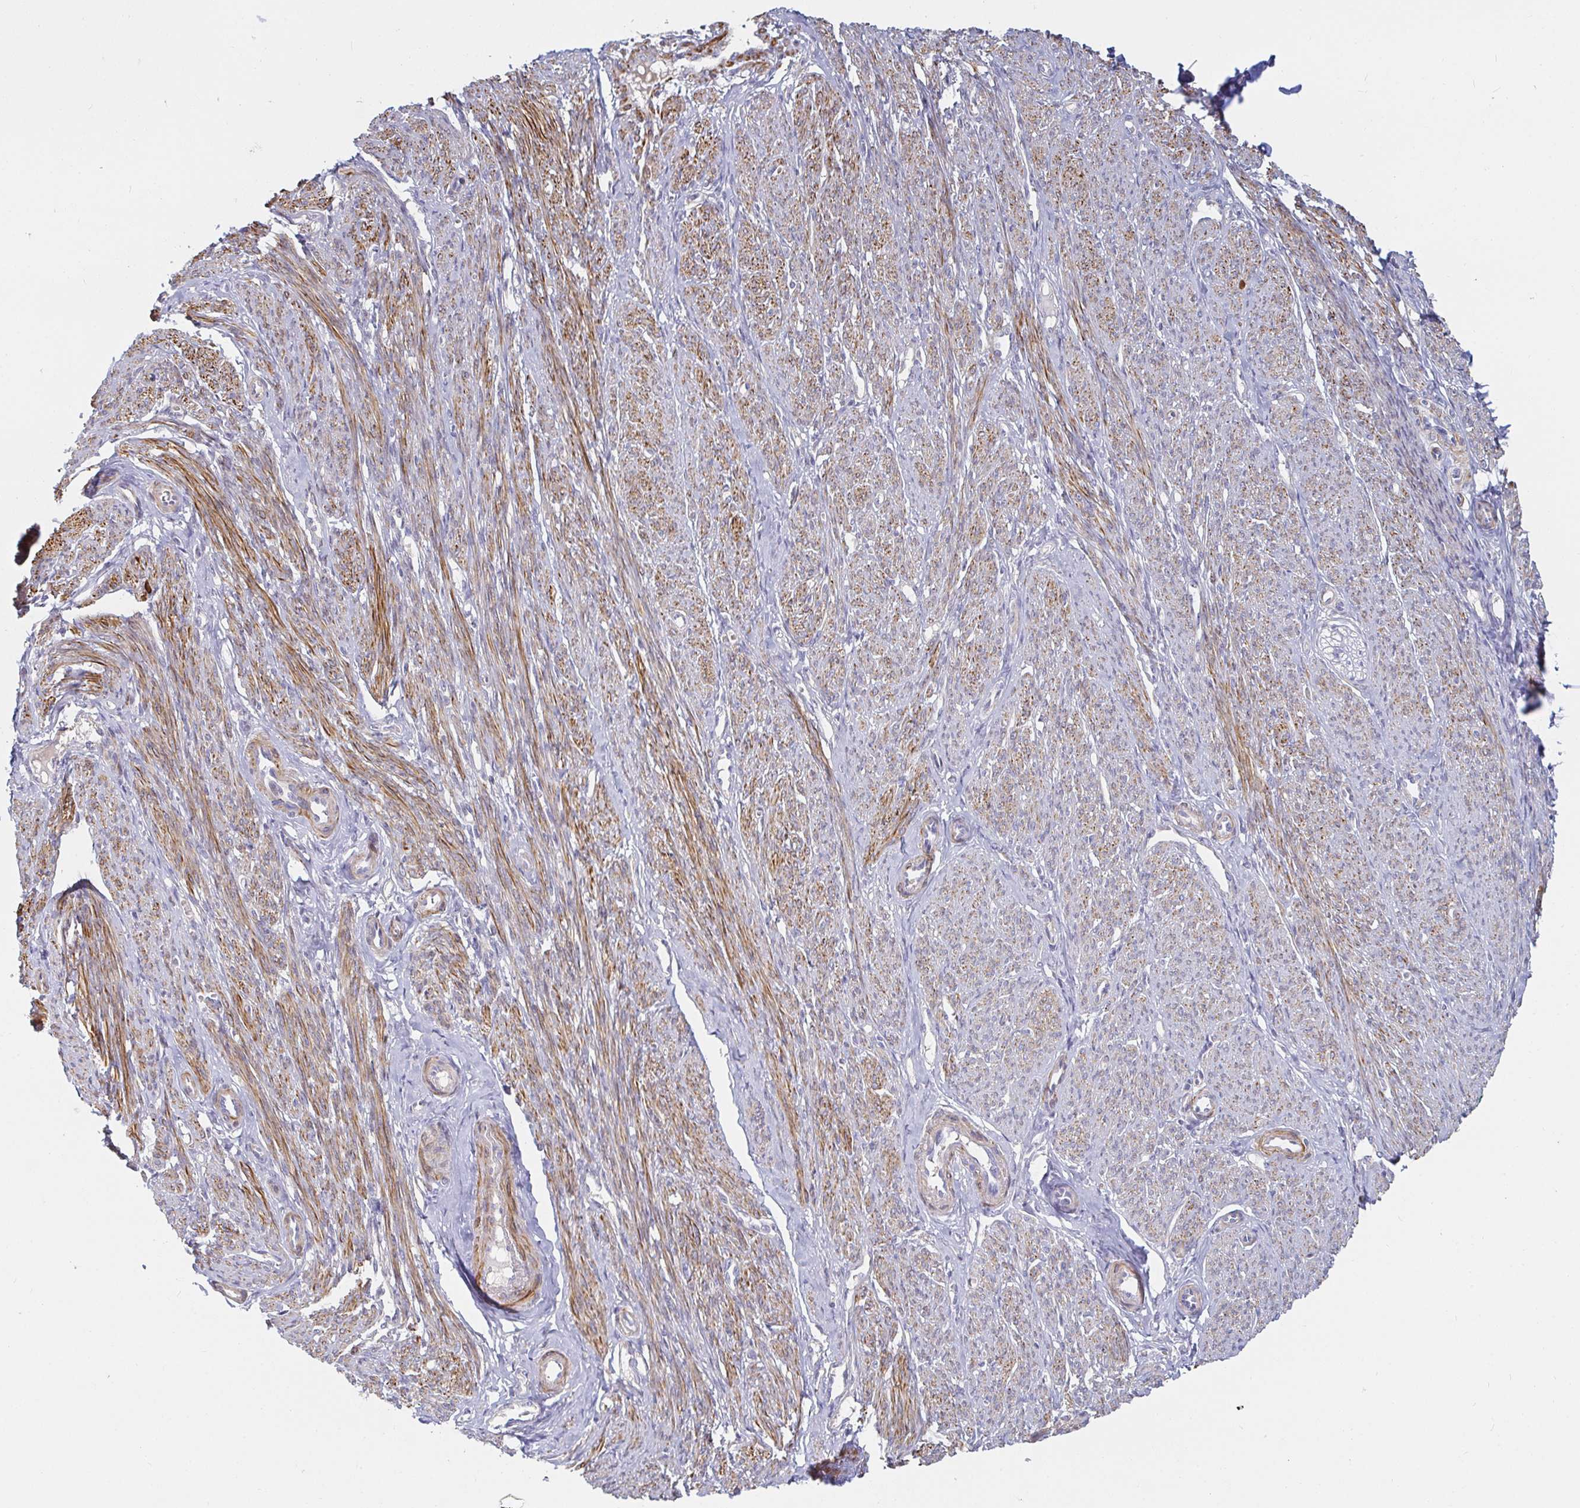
{"staining": {"intensity": "strong", "quantity": ">75%", "location": "cytoplasmic/membranous"}, "tissue": "smooth muscle", "cell_type": "Smooth muscle cells", "image_type": "normal", "snomed": [{"axis": "morphology", "description": "Normal tissue, NOS"}, {"axis": "topography", "description": "Smooth muscle"}], "caption": "An immunohistochemistry micrograph of benign tissue is shown. Protein staining in brown shows strong cytoplasmic/membranous positivity in smooth muscle within smooth muscle cells.", "gene": "SSH2", "patient": {"sex": "female", "age": 65}}